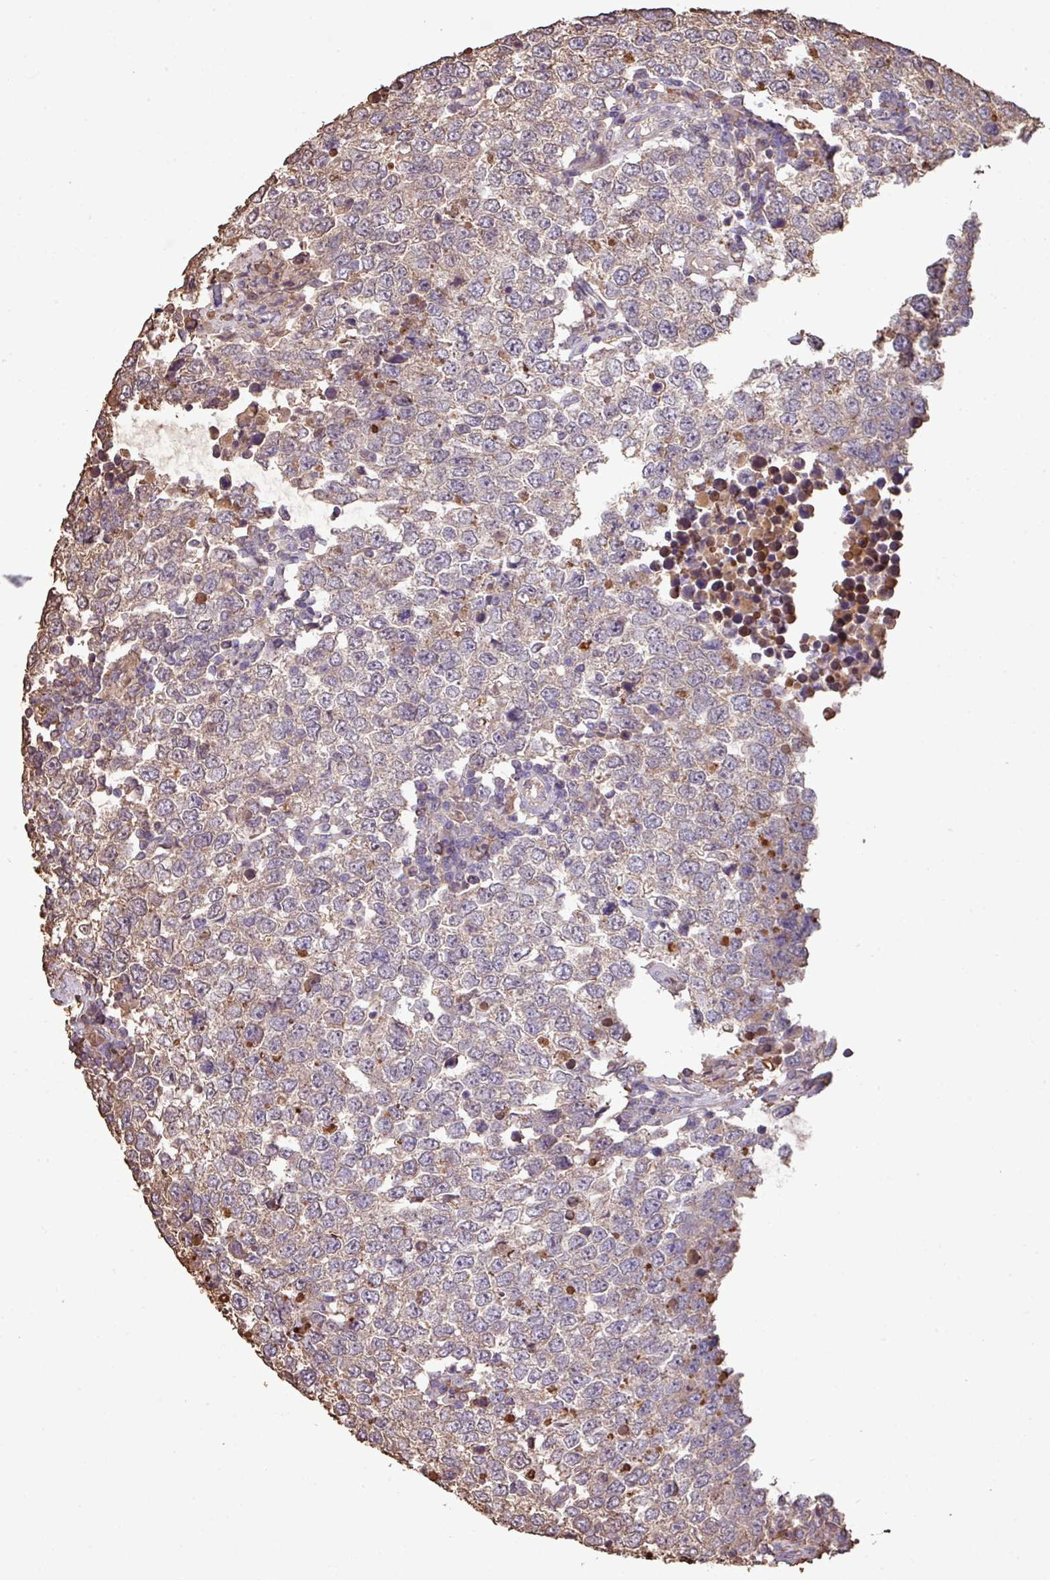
{"staining": {"intensity": "weak", "quantity": "<25%", "location": "cytoplasmic/membranous"}, "tissue": "testis cancer", "cell_type": "Tumor cells", "image_type": "cancer", "snomed": [{"axis": "morphology", "description": "Seminoma, NOS"}, {"axis": "morphology", "description": "Carcinoma, Embryonal, NOS"}, {"axis": "topography", "description": "Testis"}], "caption": "Immunohistochemistry micrograph of human seminoma (testis) stained for a protein (brown), which demonstrates no expression in tumor cells. (Brightfield microscopy of DAB (3,3'-diaminobenzidine) immunohistochemistry at high magnification).", "gene": "CAMK2B", "patient": {"sex": "male", "age": 28}}